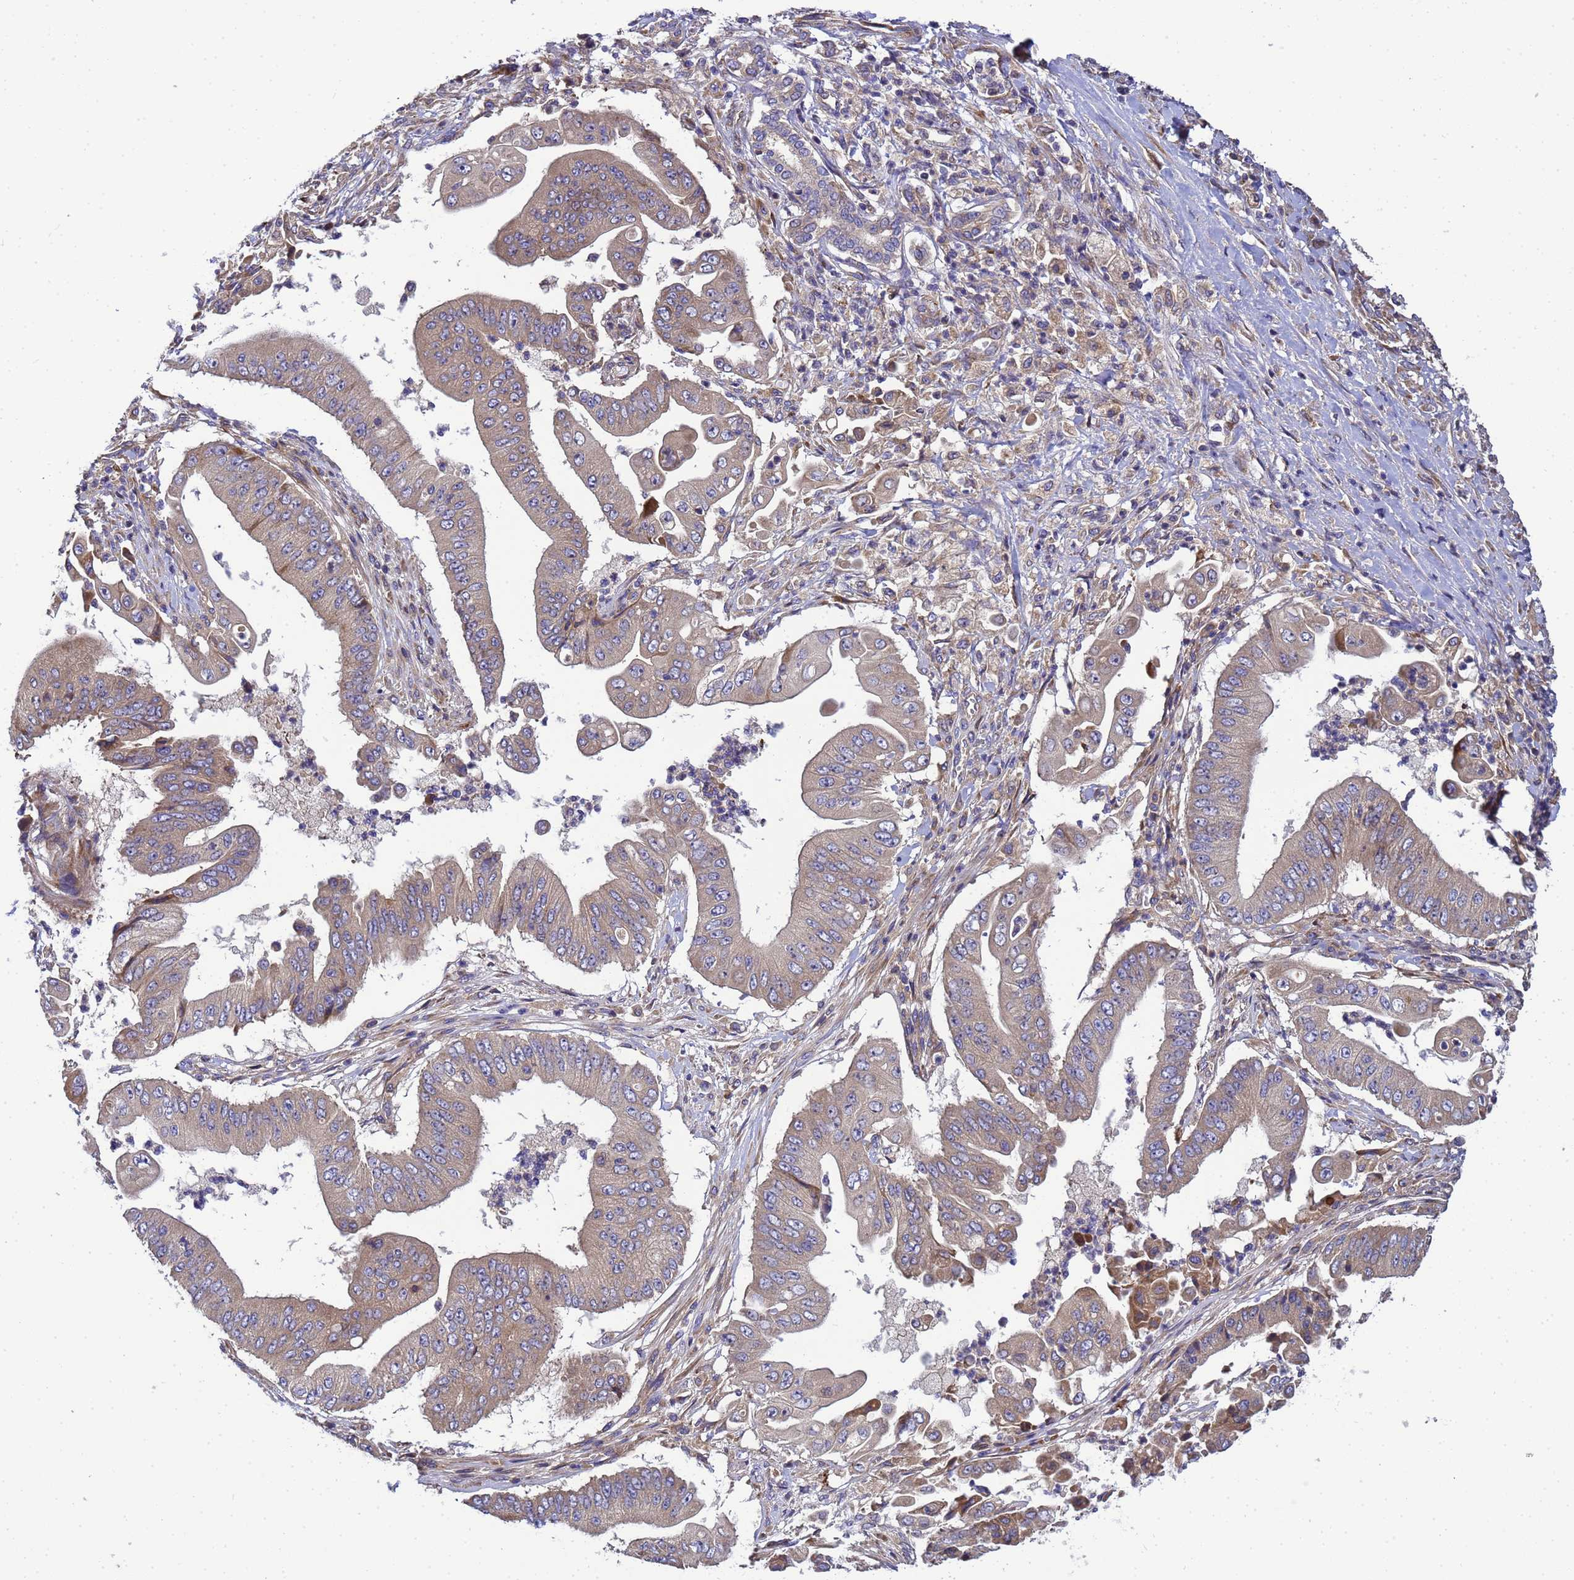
{"staining": {"intensity": "weak", "quantity": ">75%", "location": "cytoplasmic/membranous"}, "tissue": "pancreatic cancer", "cell_type": "Tumor cells", "image_type": "cancer", "snomed": [{"axis": "morphology", "description": "Adenocarcinoma, NOS"}, {"axis": "topography", "description": "Pancreas"}], "caption": "A brown stain labels weak cytoplasmic/membranous positivity of a protein in human adenocarcinoma (pancreatic) tumor cells.", "gene": "BECN1", "patient": {"sex": "female", "age": 77}}